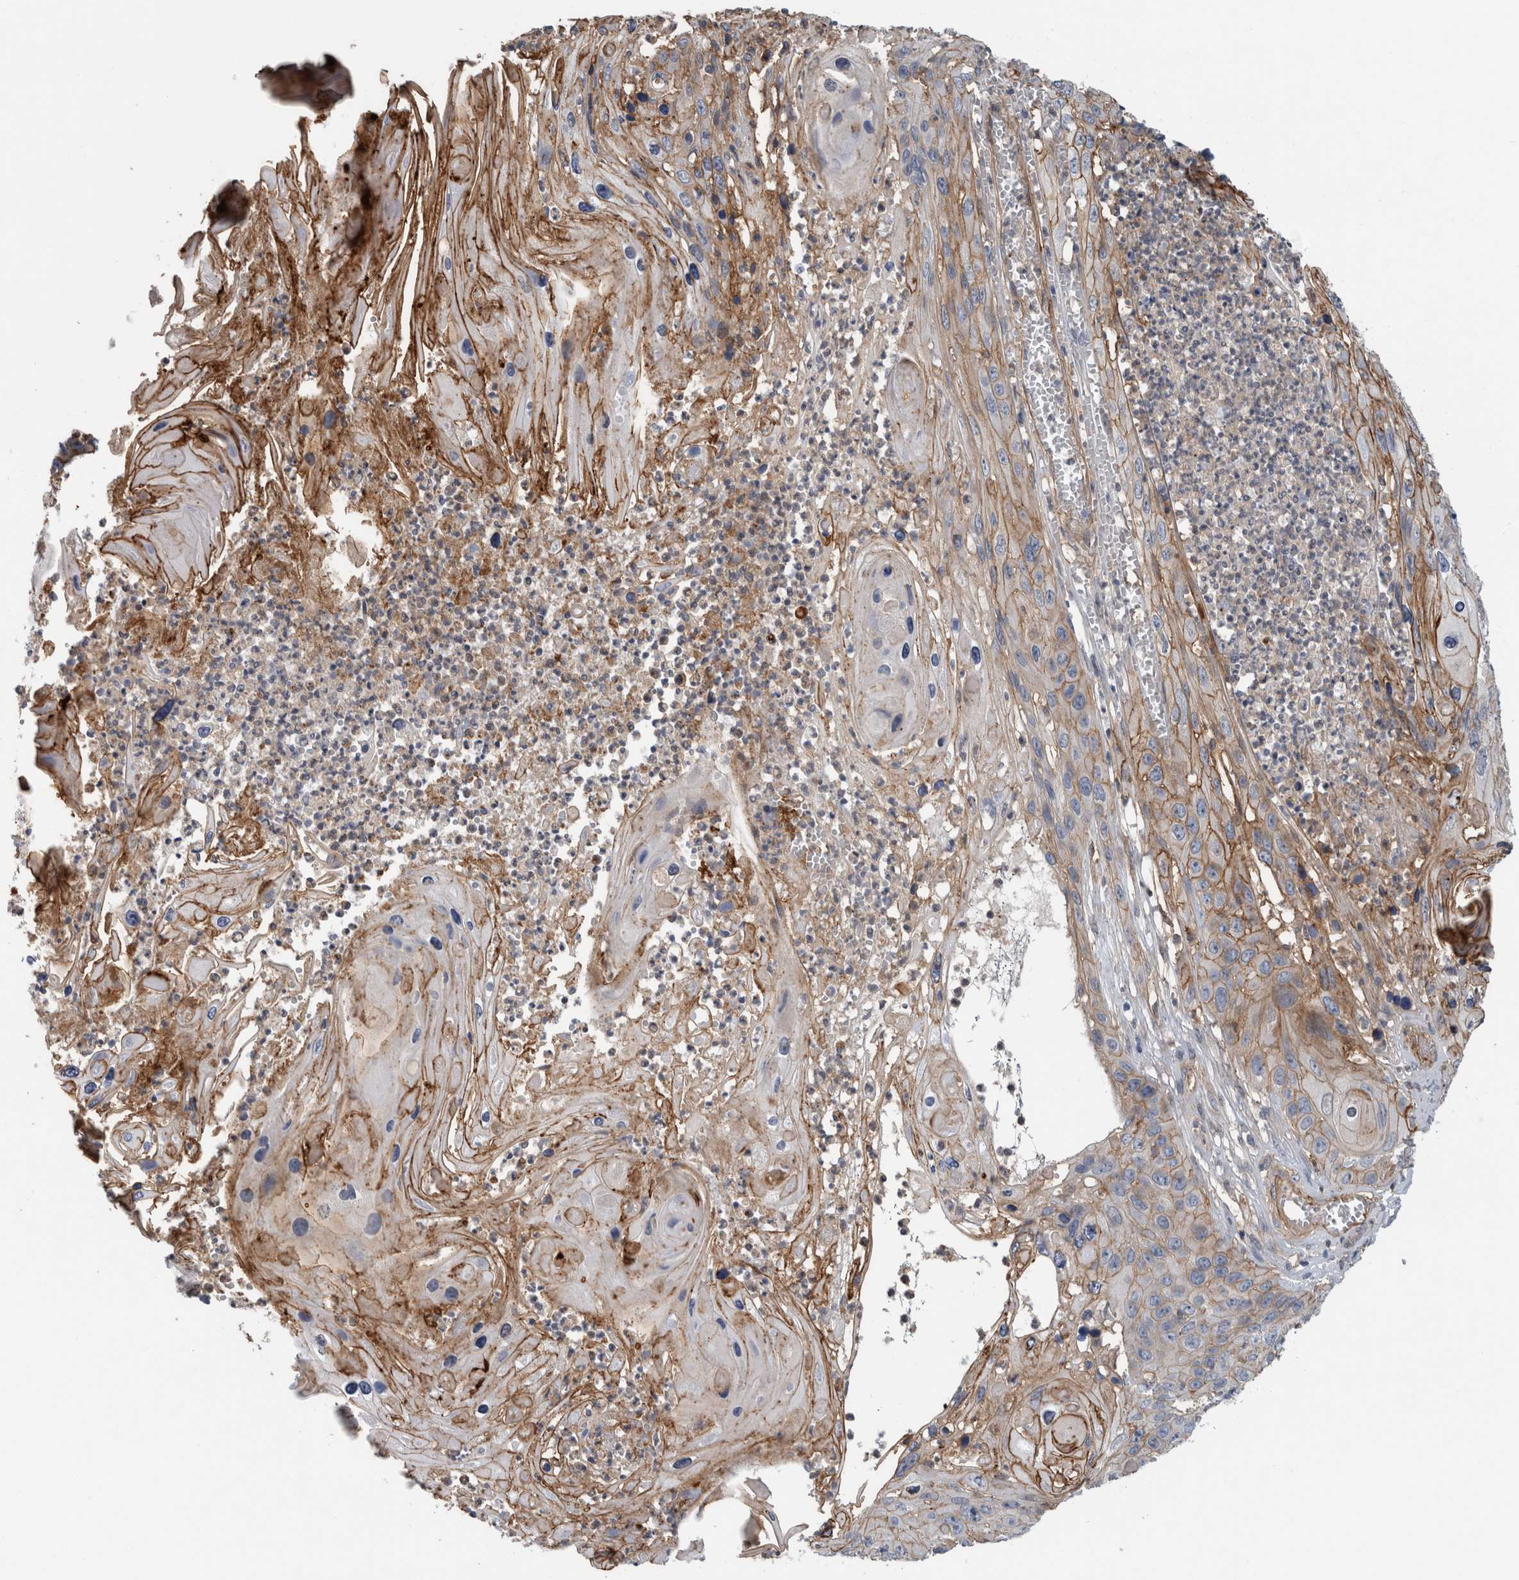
{"staining": {"intensity": "moderate", "quantity": ">75%", "location": "cytoplasmic/membranous"}, "tissue": "skin cancer", "cell_type": "Tumor cells", "image_type": "cancer", "snomed": [{"axis": "morphology", "description": "Squamous cell carcinoma, NOS"}, {"axis": "topography", "description": "Skin"}], "caption": "Protein analysis of skin cancer (squamous cell carcinoma) tissue reveals moderate cytoplasmic/membranous positivity in approximately >75% of tumor cells.", "gene": "CD59", "patient": {"sex": "male", "age": 55}}